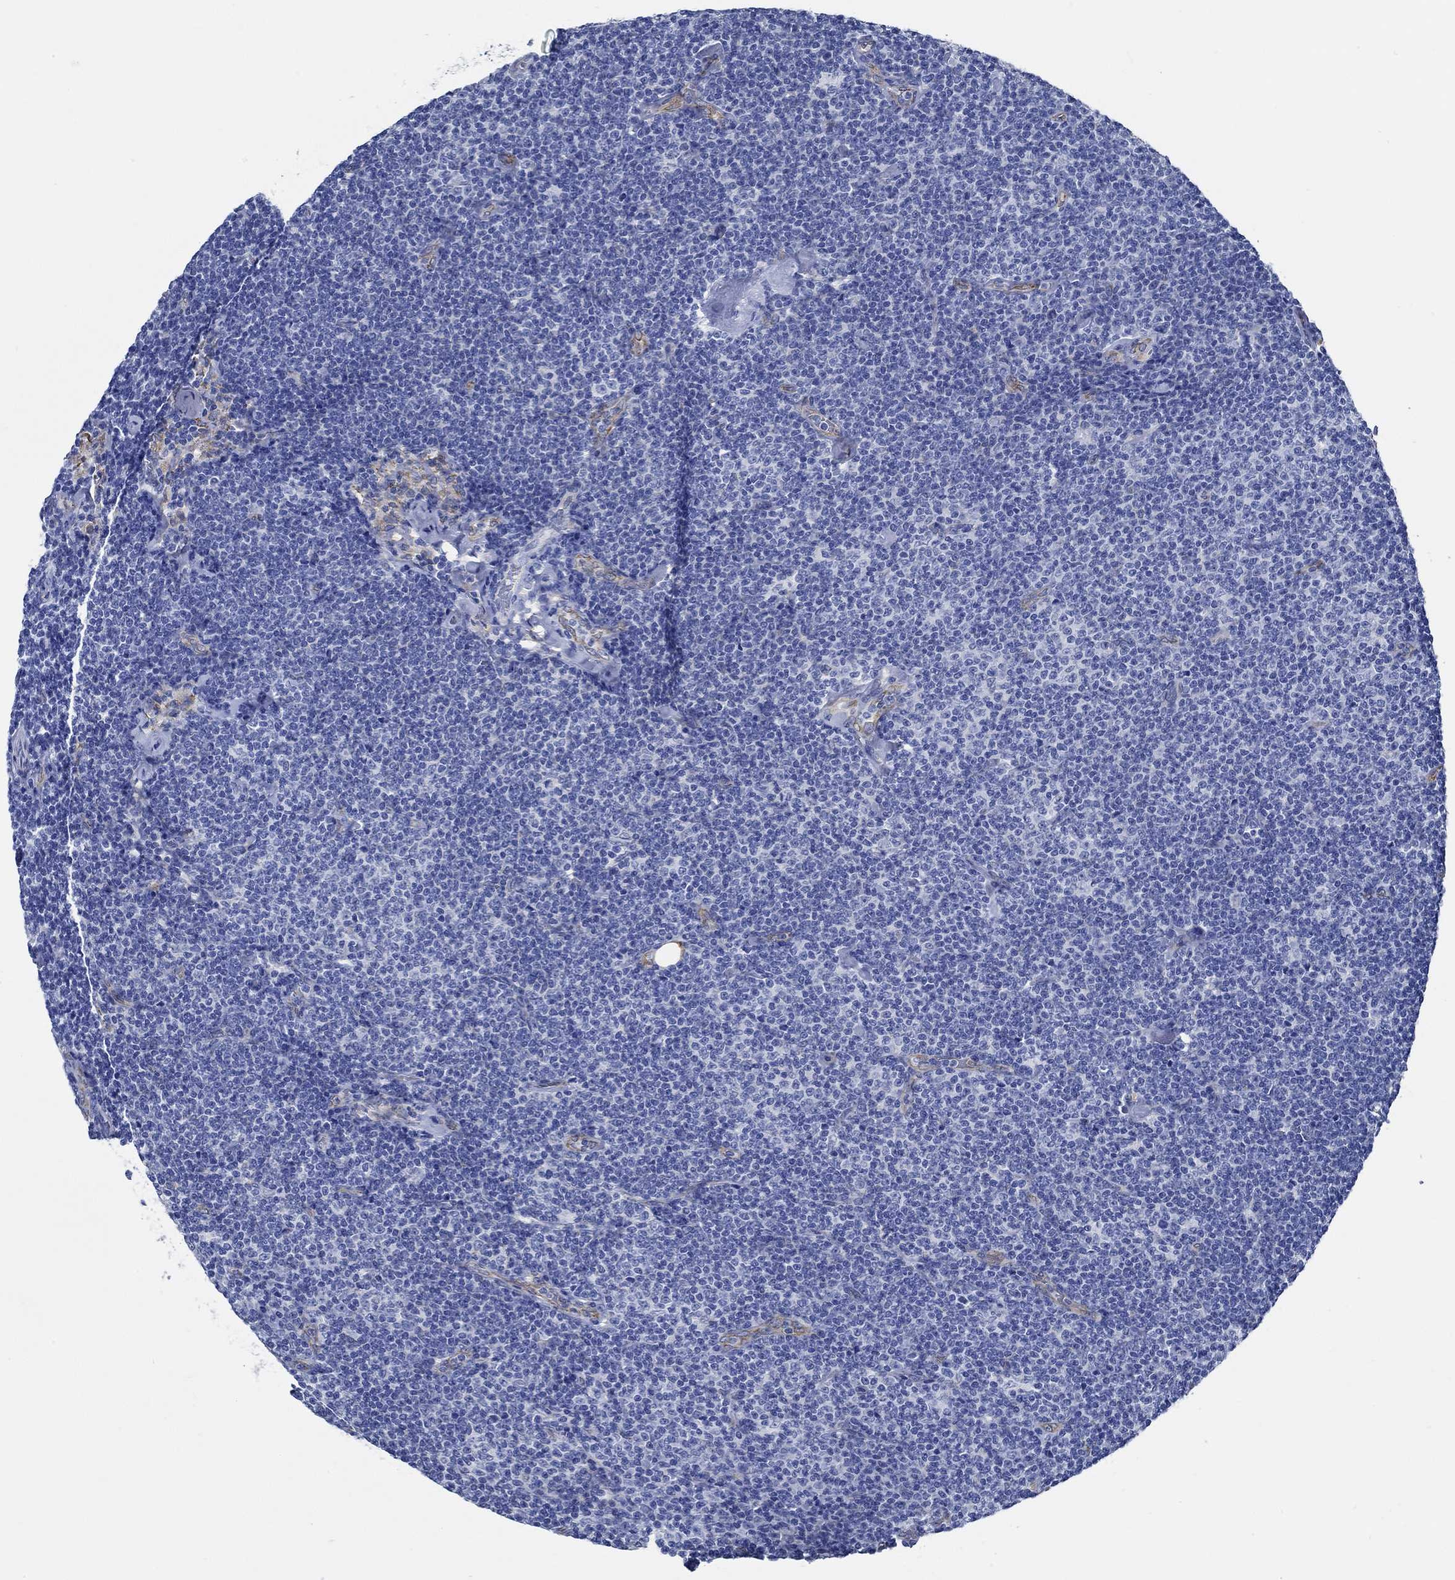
{"staining": {"intensity": "negative", "quantity": "none", "location": "none"}, "tissue": "lymphoma", "cell_type": "Tumor cells", "image_type": "cancer", "snomed": [{"axis": "morphology", "description": "Malignant lymphoma, non-Hodgkin's type, Low grade"}, {"axis": "topography", "description": "Lymph node"}], "caption": "The photomicrograph demonstrates no staining of tumor cells in lymphoma.", "gene": "HECW2", "patient": {"sex": "male", "age": 81}}